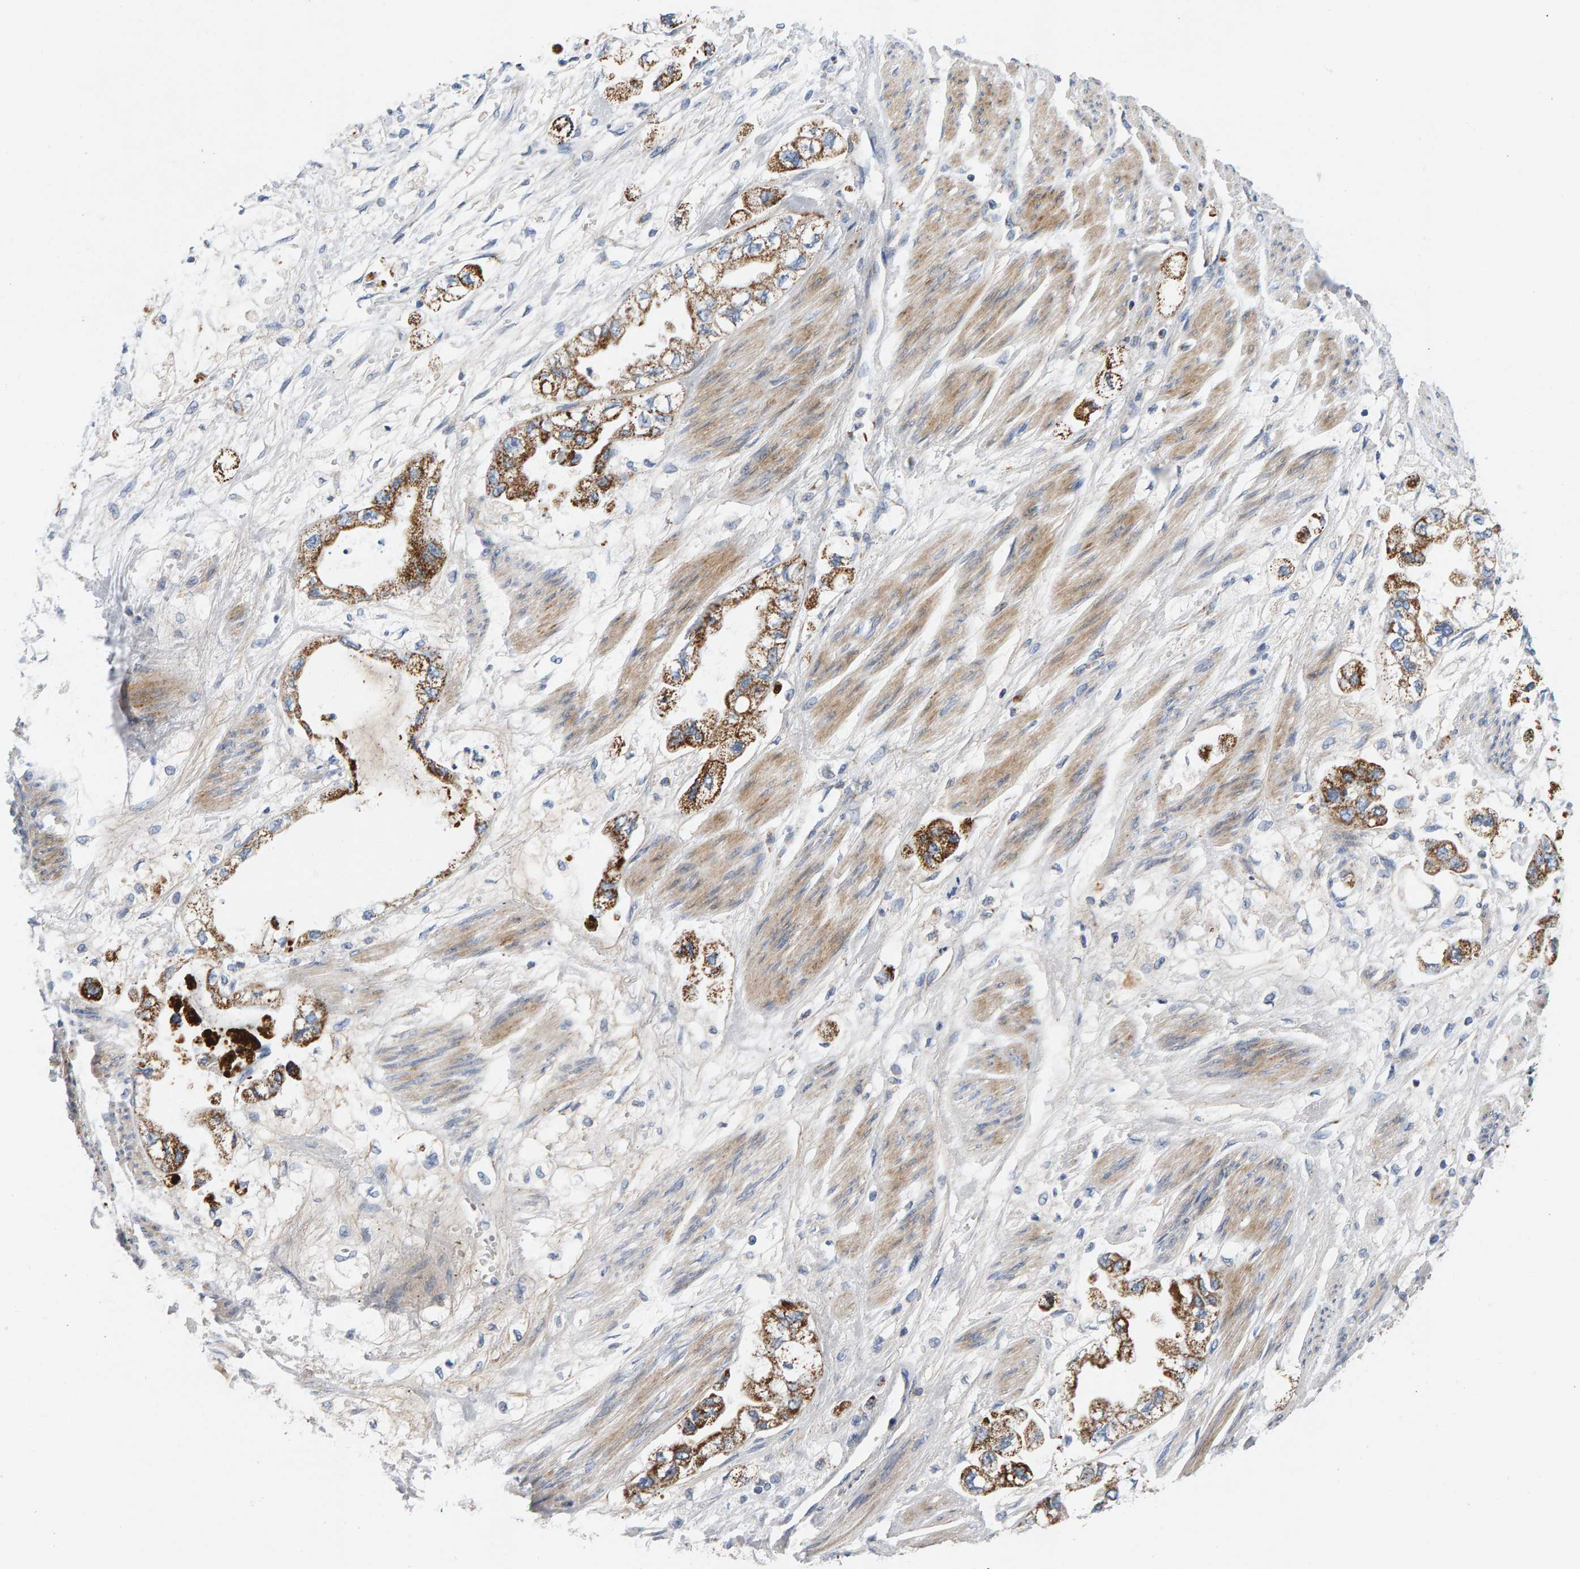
{"staining": {"intensity": "strong", "quantity": ">75%", "location": "cytoplasmic/membranous"}, "tissue": "stomach cancer", "cell_type": "Tumor cells", "image_type": "cancer", "snomed": [{"axis": "morphology", "description": "Normal tissue, NOS"}, {"axis": "morphology", "description": "Adenocarcinoma, NOS"}, {"axis": "topography", "description": "Stomach"}], "caption": "Protein expression analysis of adenocarcinoma (stomach) displays strong cytoplasmic/membranous staining in about >75% of tumor cells.", "gene": "GGTA1", "patient": {"sex": "male", "age": 62}}